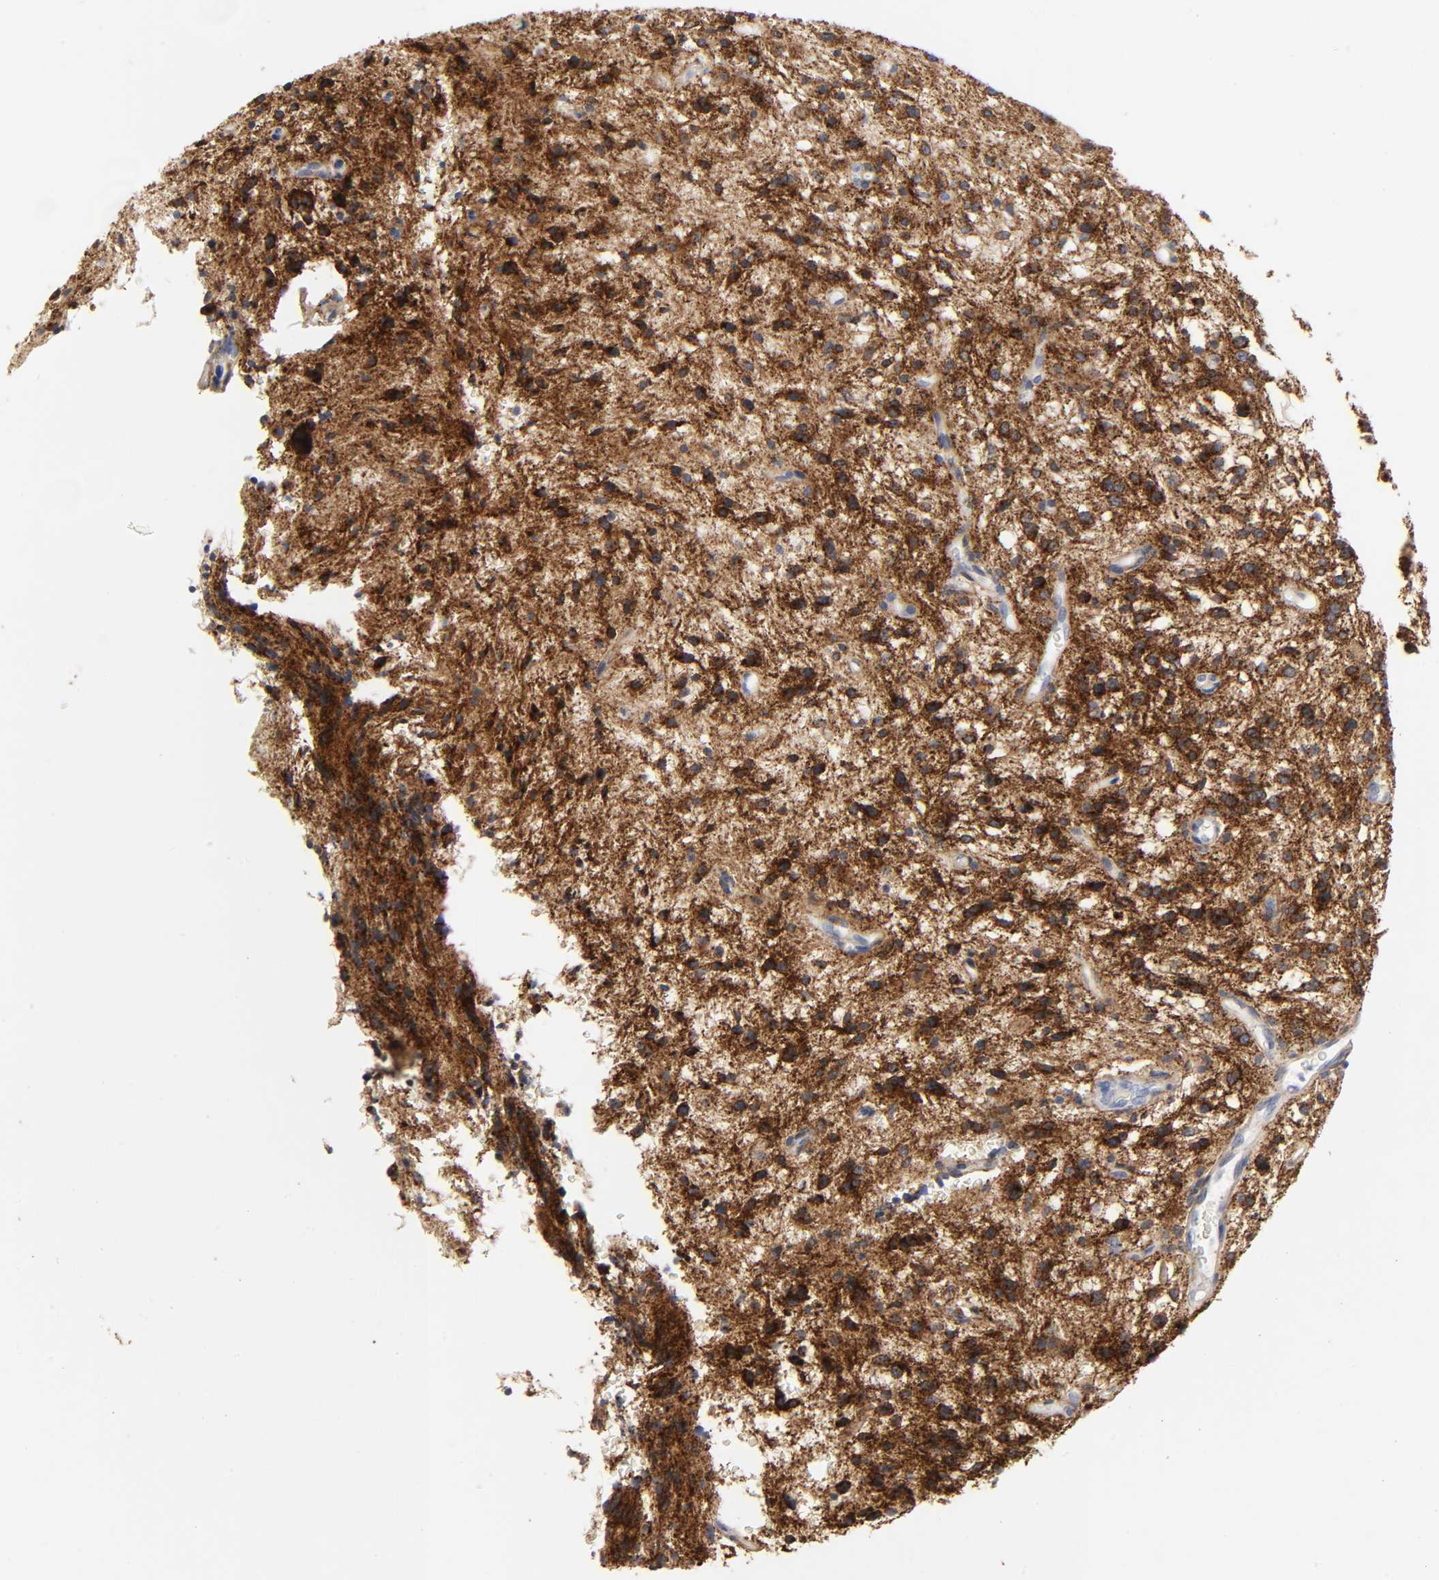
{"staining": {"intensity": "strong", "quantity": ">75%", "location": "cytoplasmic/membranous"}, "tissue": "glioma", "cell_type": "Tumor cells", "image_type": "cancer", "snomed": [{"axis": "morphology", "description": "Glioma, malignant, NOS"}, {"axis": "topography", "description": "Cerebellum"}], "caption": "Human glioma stained for a protein (brown) displays strong cytoplasmic/membranous positive staining in about >75% of tumor cells.", "gene": "LRP1", "patient": {"sex": "female", "age": 10}}